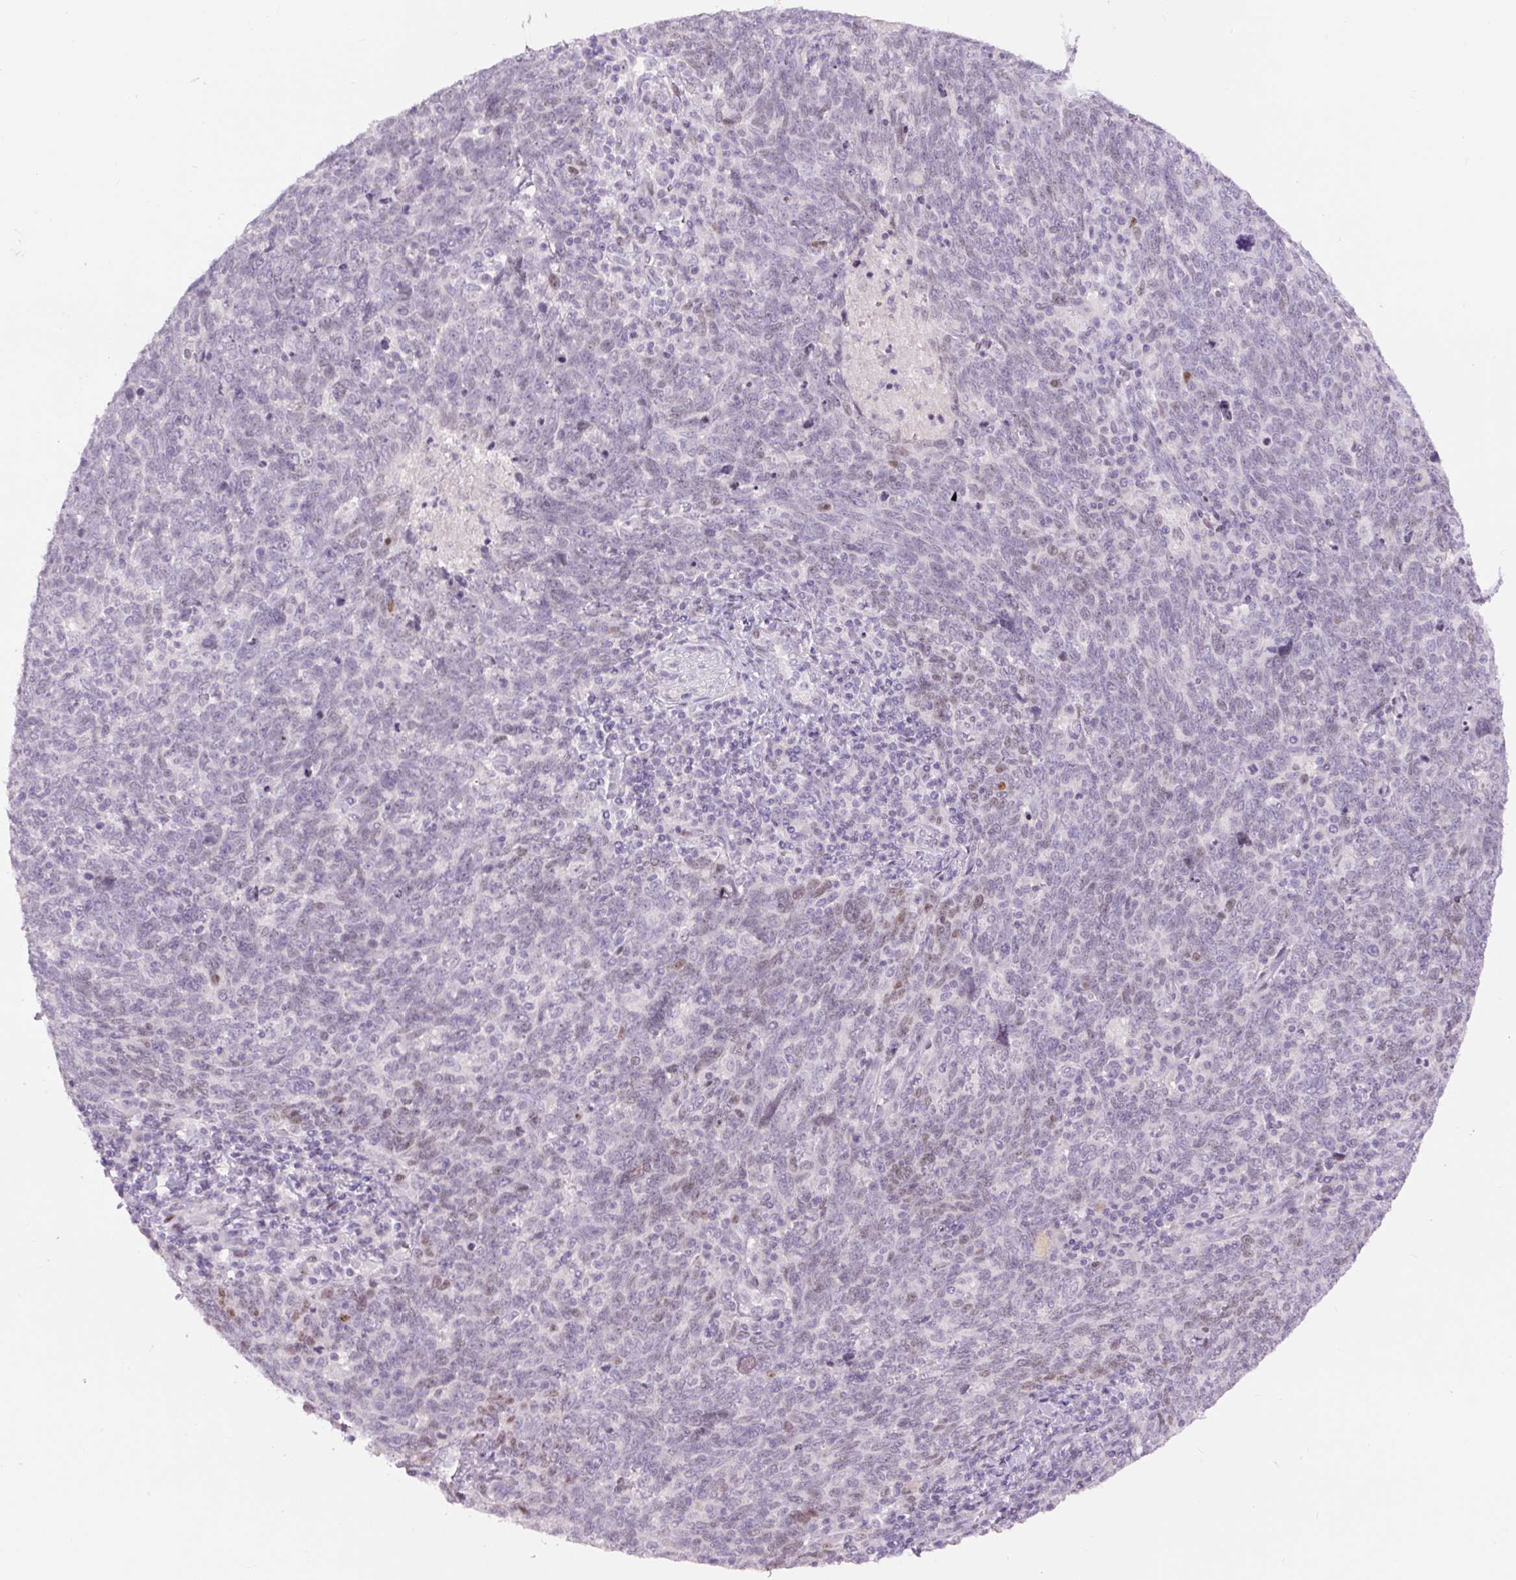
{"staining": {"intensity": "moderate", "quantity": "<25%", "location": "nuclear"}, "tissue": "lung cancer", "cell_type": "Tumor cells", "image_type": "cancer", "snomed": [{"axis": "morphology", "description": "Squamous cell carcinoma, NOS"}, {"axis": "topography", "description": "Lung"}], "caption": "This is an image of IHC staining of squamous cell carcinoma (lung), which shows moderate staining in the nuclear of tumor cells.", "gene": "SIX1", "patient": {"sex": "female", "age": 72}}